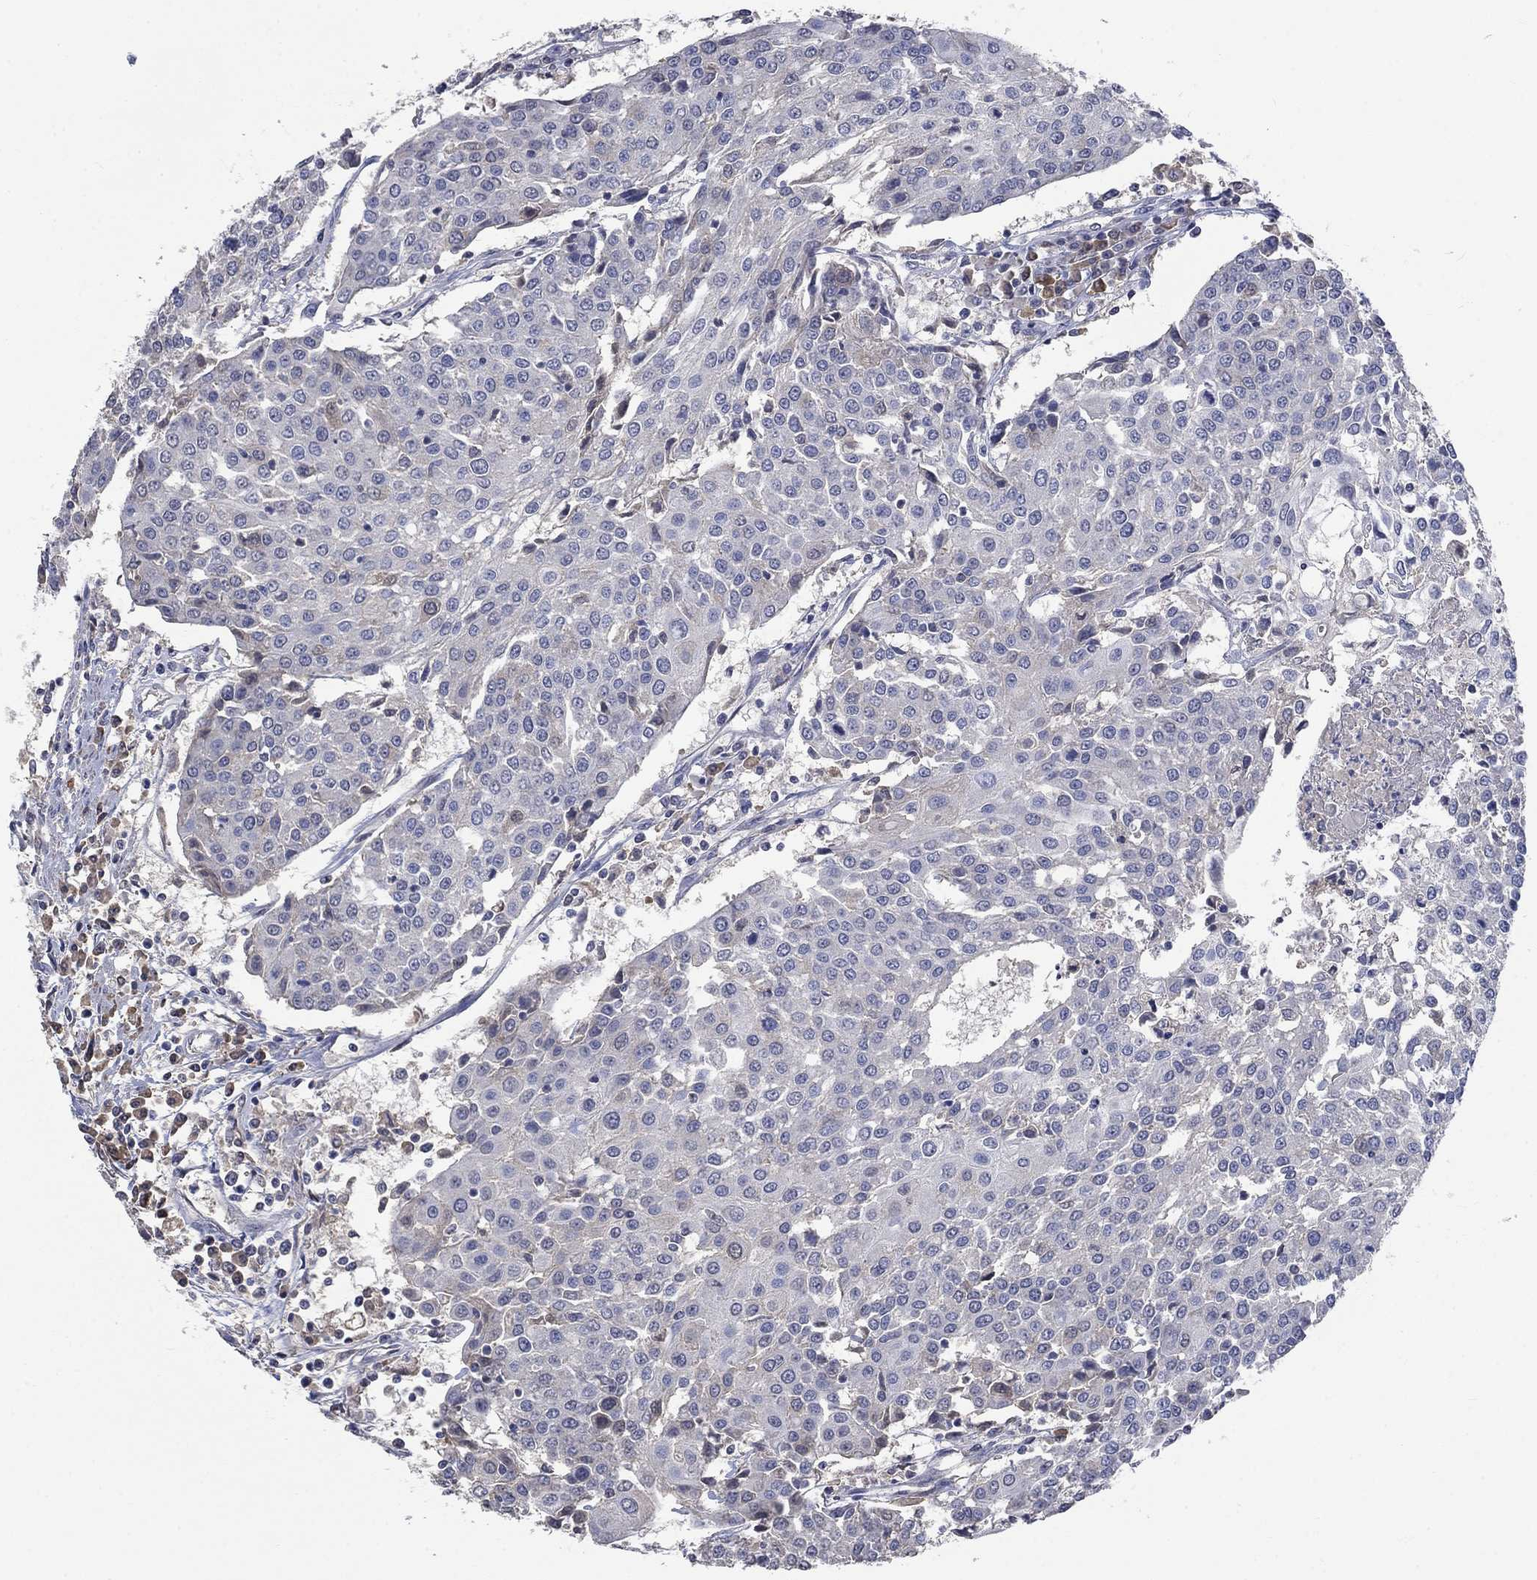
{"staining": {"intensity": "negative", "quantity": "none", "location": "none"}, "tissue": "urothelial cancer", "cell_type": "Tumor cells", "image_type": "cancer", "snomed": [{"axis": "morphology", "description": "Urothelial carcinoma, High grade"}, {"axis": "topography", "description": "Urinary bladder"}], "caption": "High magnification brightfield microscopy of urothelial cancer stained with DAB (brown) and counterstained with hematoxylin (blue): tumor cells show no significant positivity. (DAB IHC visualized using brightfield microscopy, high magnification).", "gene": "ZBTB18", "patient": {"sex": "female", "age": 85}}